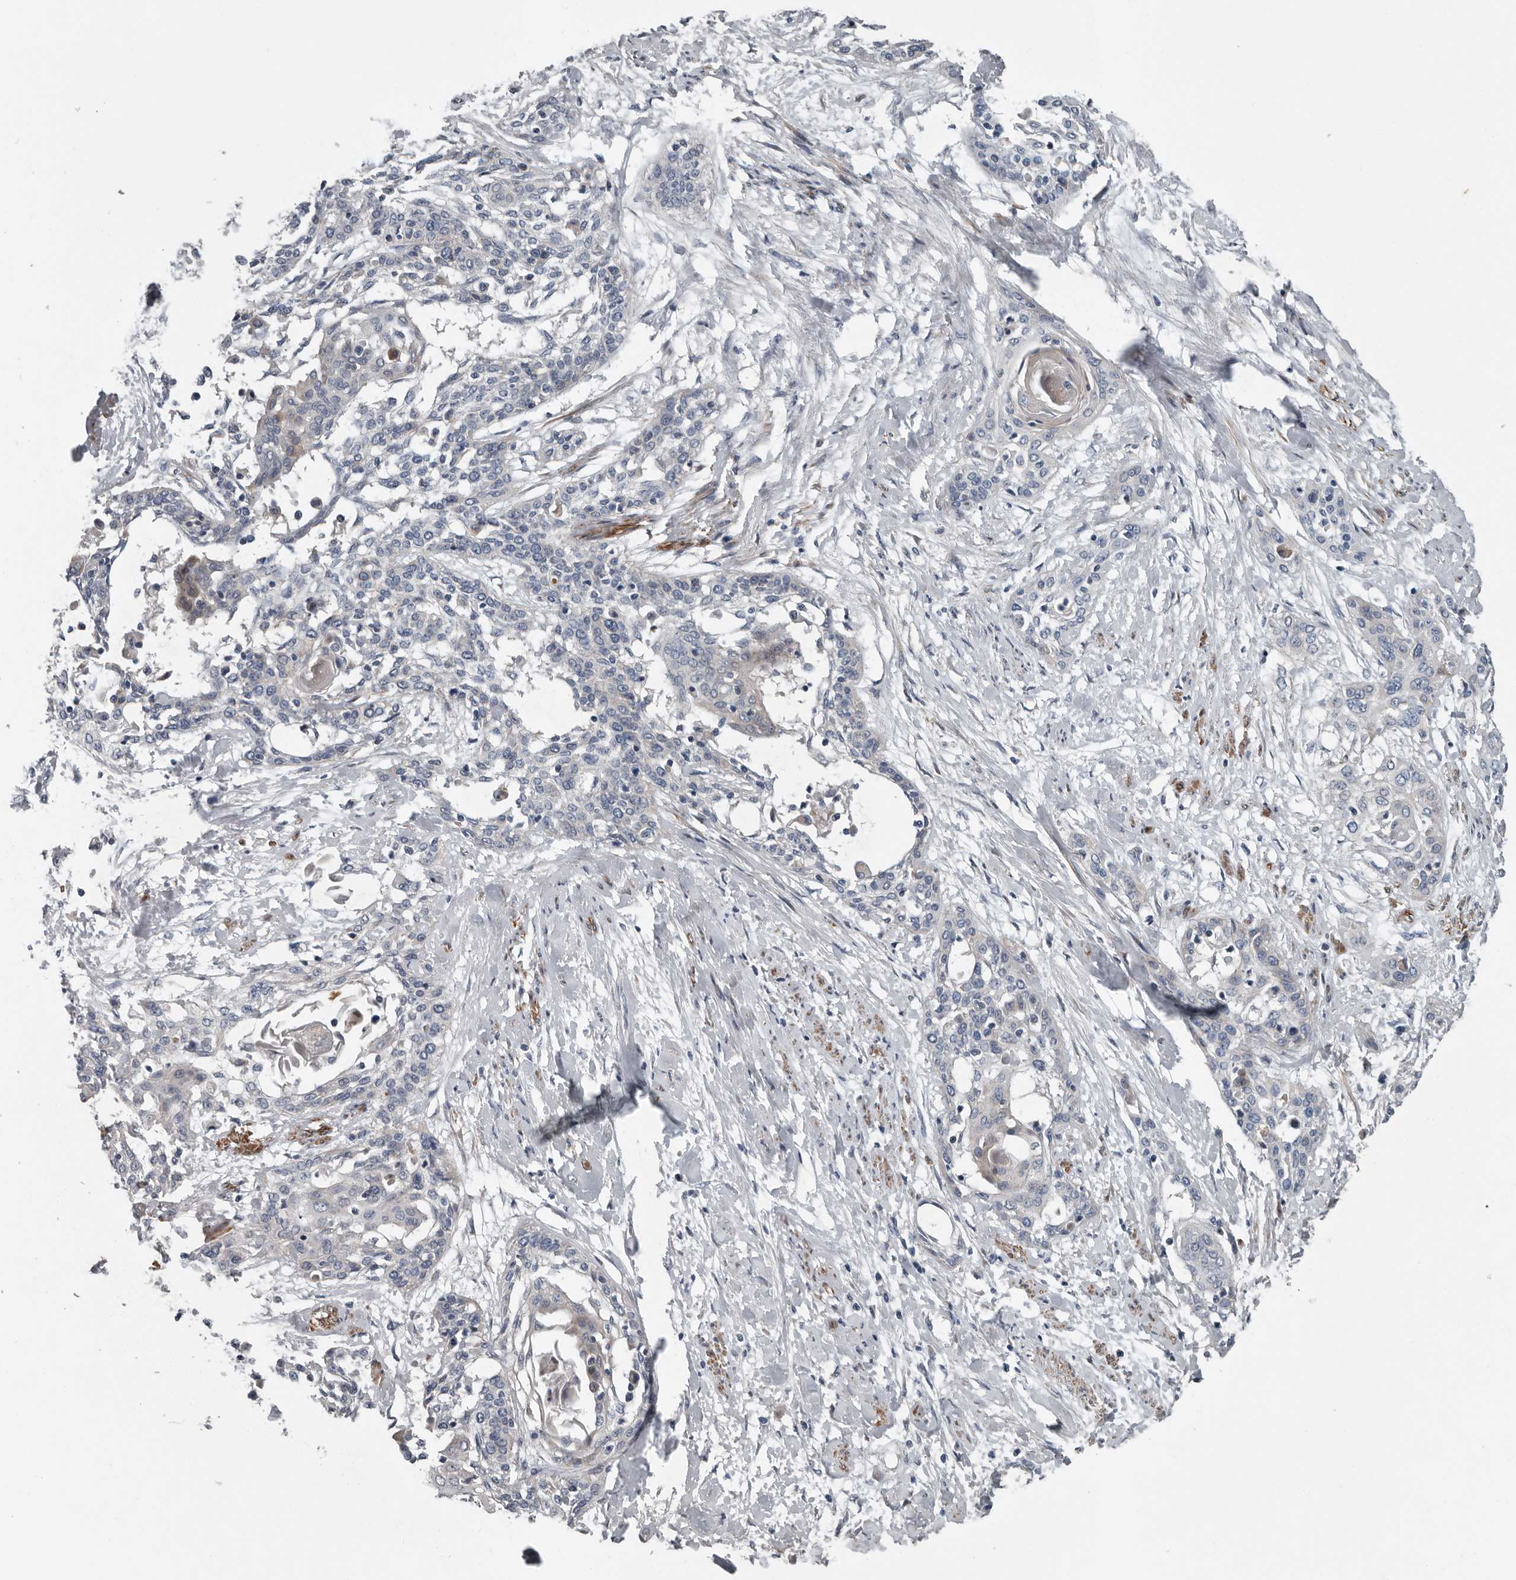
{"staining": {"intensity": "negative", "quantity": "none", "location": "none"}, "tissue": "cervical cancer", "cell_type": "Tumor cells", "image_type": "cancer", "snomed": [{"axis": "morphology", "description": "Squamous cell carcinoma, NOS"}, {"axis": "topography", "description": "Cervix"}], "caption": "A histopathology image of cervical cancer stained for a protein displays no brown staining in tumor cells.", "gene": "DPY19L4", "patient": {"sex": "female", "age": 57}}